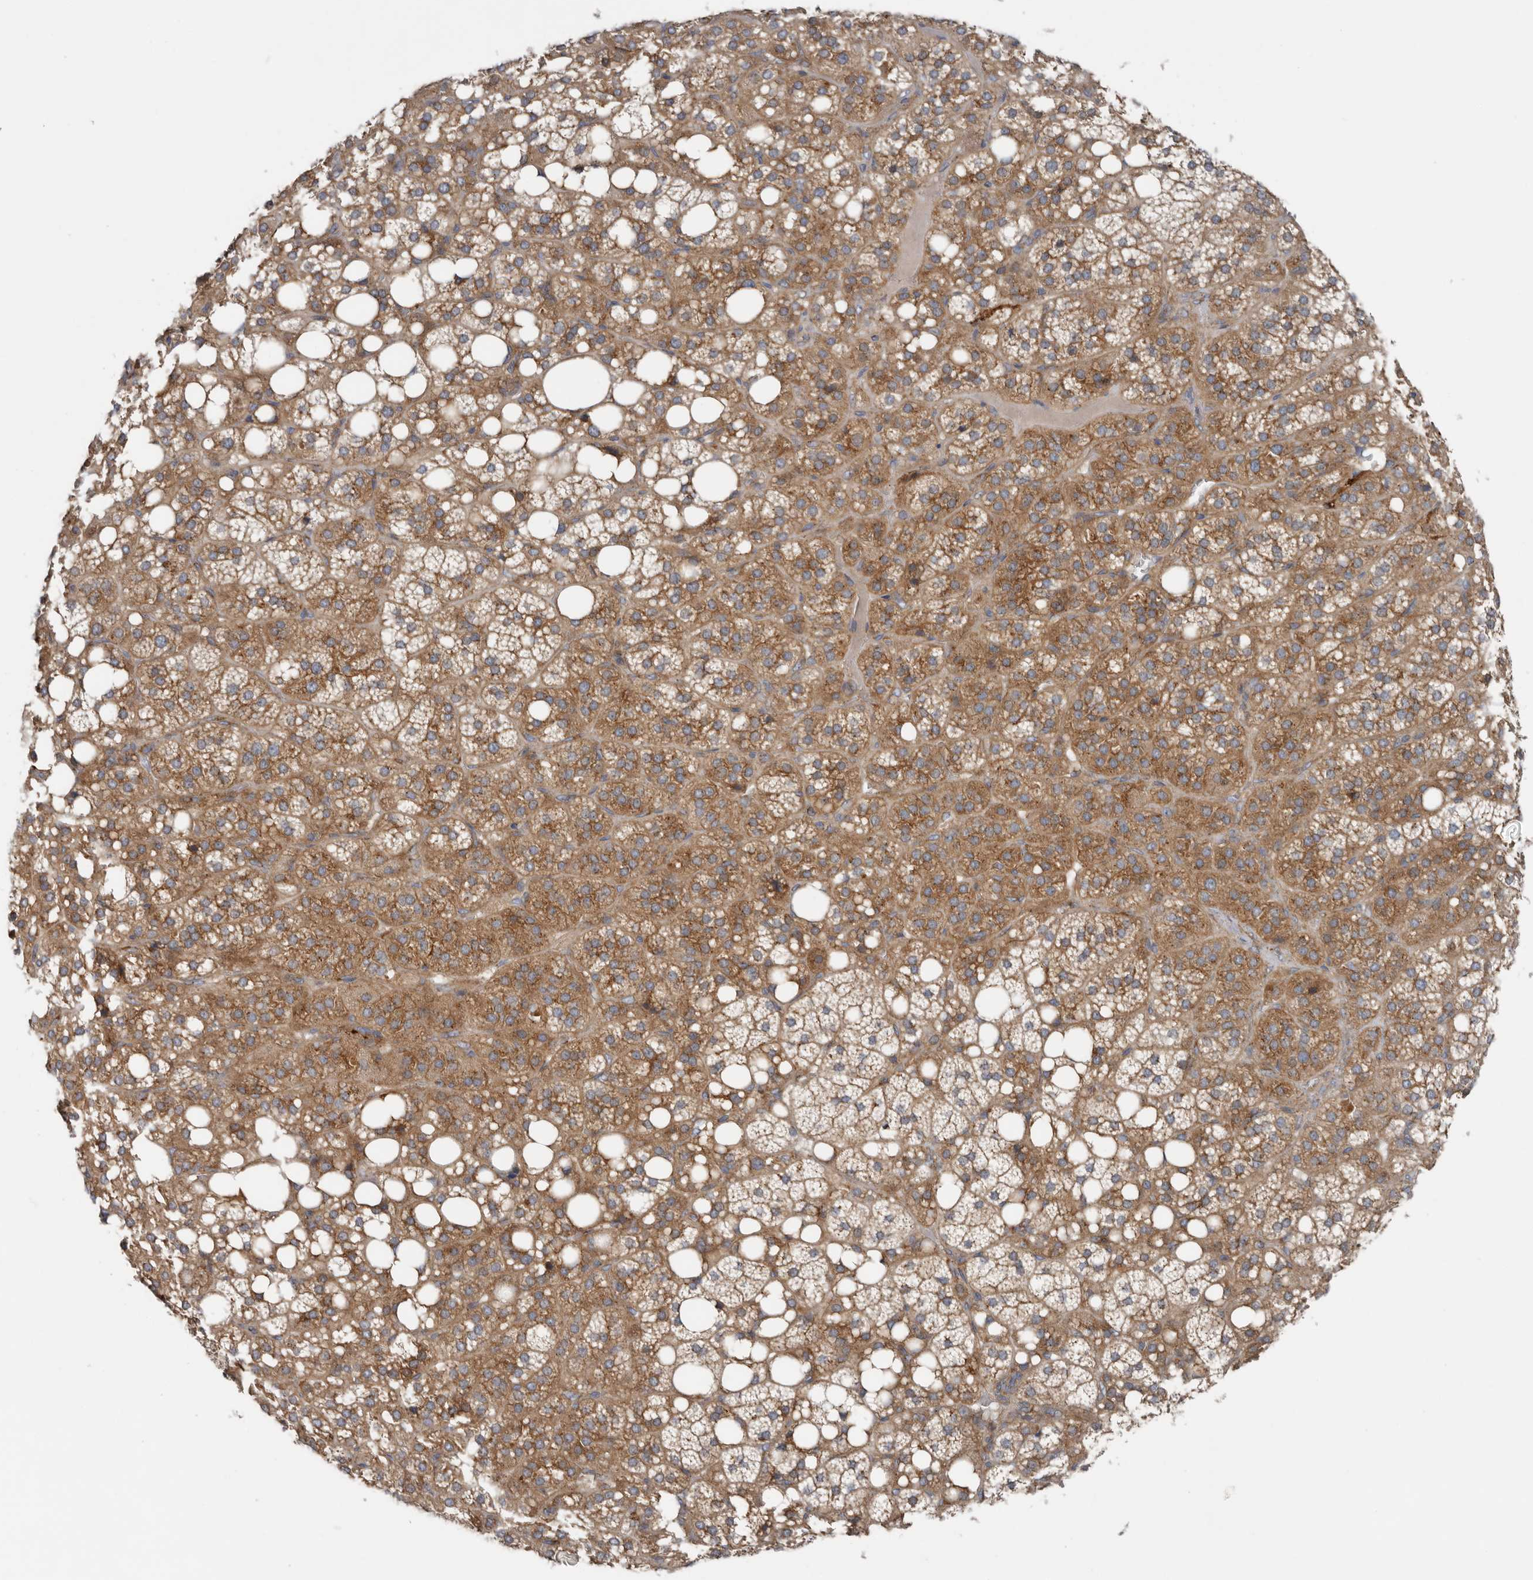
{"staining": {"intensity": "moderate", "quantity": ">75%", "location": "cytoplasmic/membranous"}, "tissue": "adrenal gland", "cell_type": "Glandular cells", "image_type": "normal", "snomed": [{"axis": "morphology", "description": "Normal tissue, NOS"}, {"axis": "topography", "description": "Adrenal gland"}], "caption": "Moderate cytoplasmic/membranous staining is seen in approximately >75% of glandular cells in normal adrenal gland.", "gene": "LUZP1", "patient": {"sex": "female", "age": 59}}